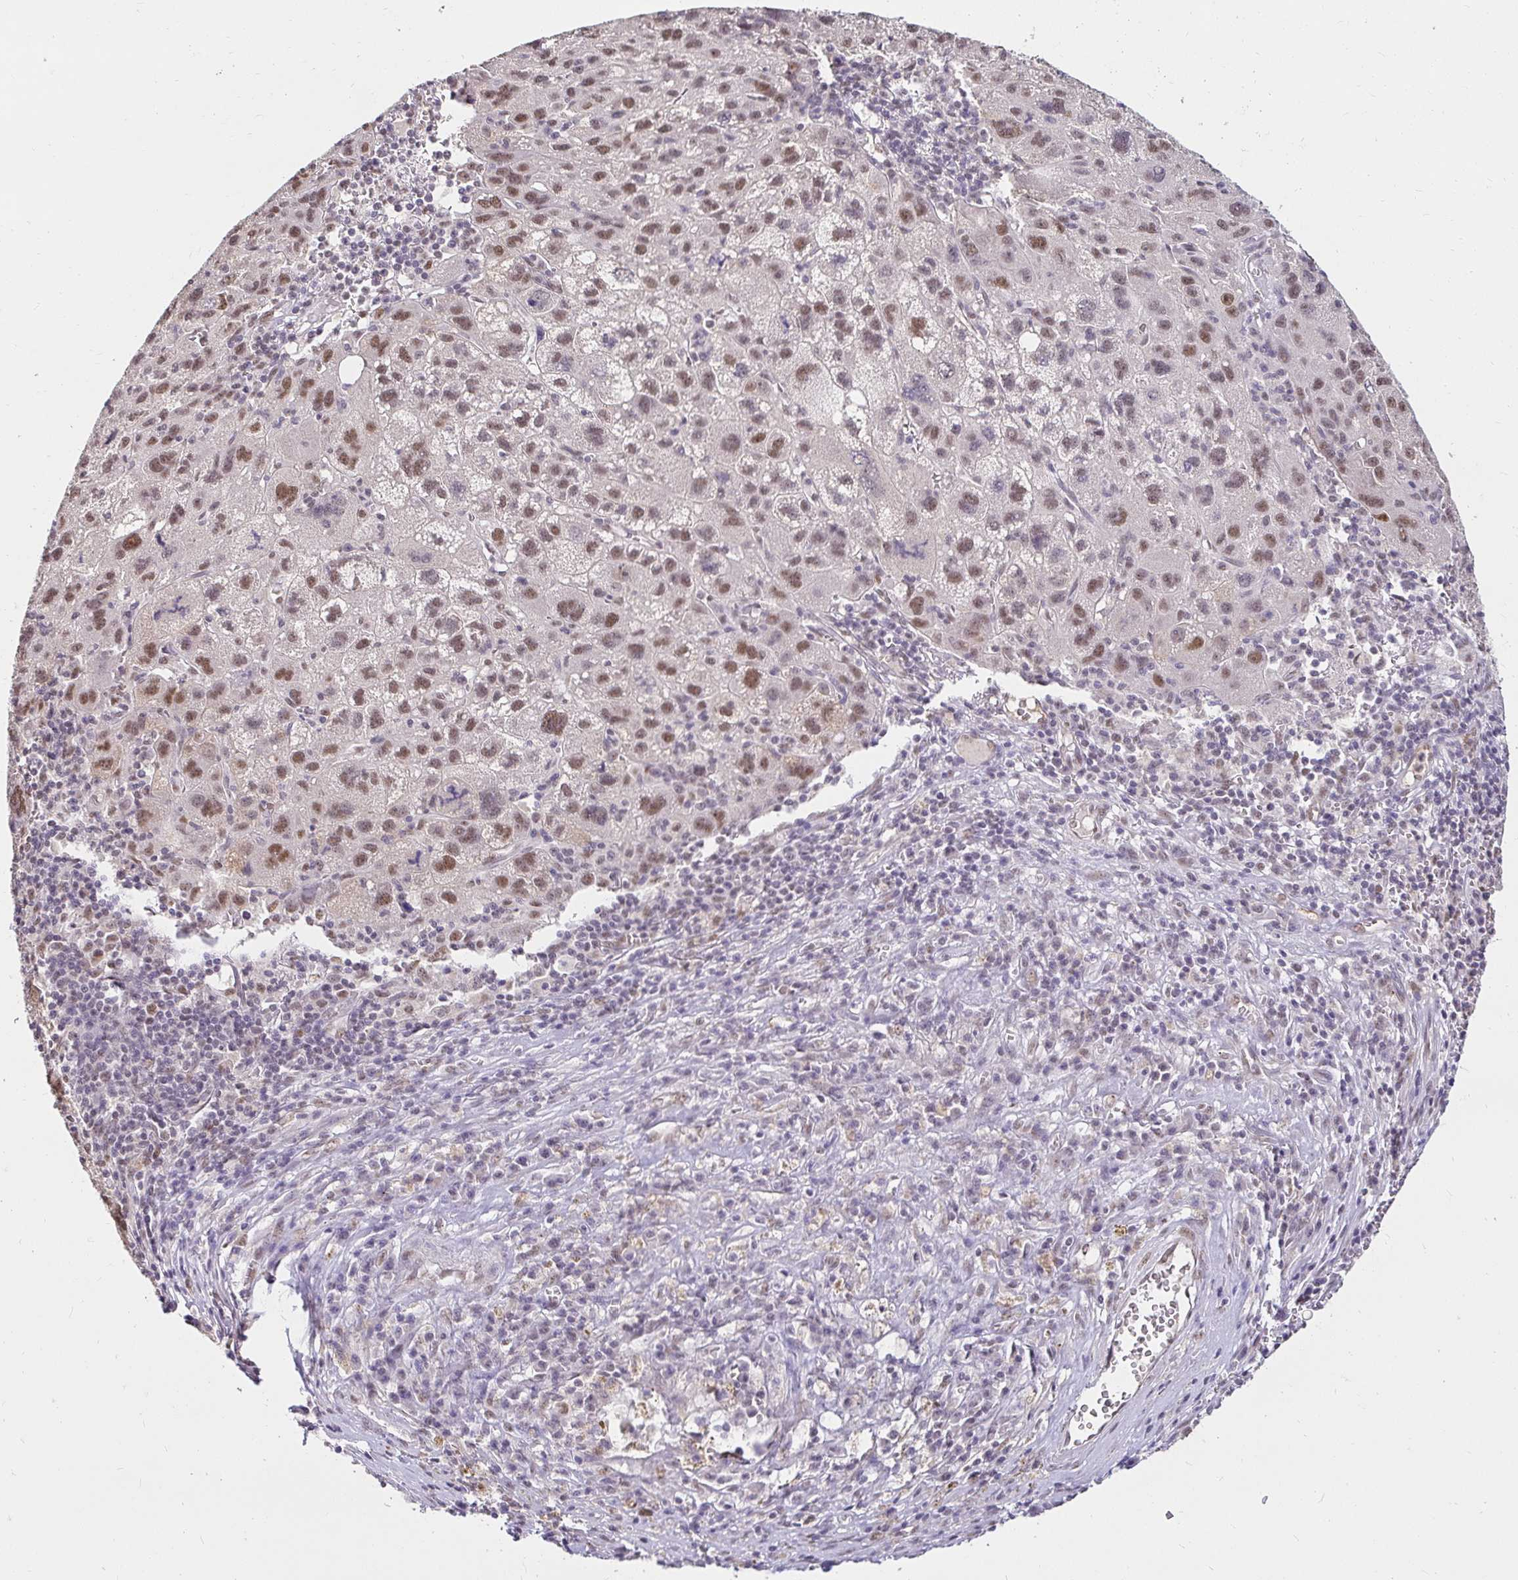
{"staining": {"intensity": "moderate", "quantity": ">75%", "location": "nuclear"}, "tissue": "liver cancer", "cell_type": "Tumor cells", "image_type": "cancer", "snomed": [{"axis": "morphology", "description": "Carcinoma, Hepatocellular, NOS"}, {"axis": "topography", "description": "Liver"}], "caption": "There is medium levels of moderate nuclear expression in tumor cells of liver cancer, as demonstrated by immunohistochemical staining (brown color).", "gene": "RIMS4", "patient": {"sex": "female", "age": 77}}